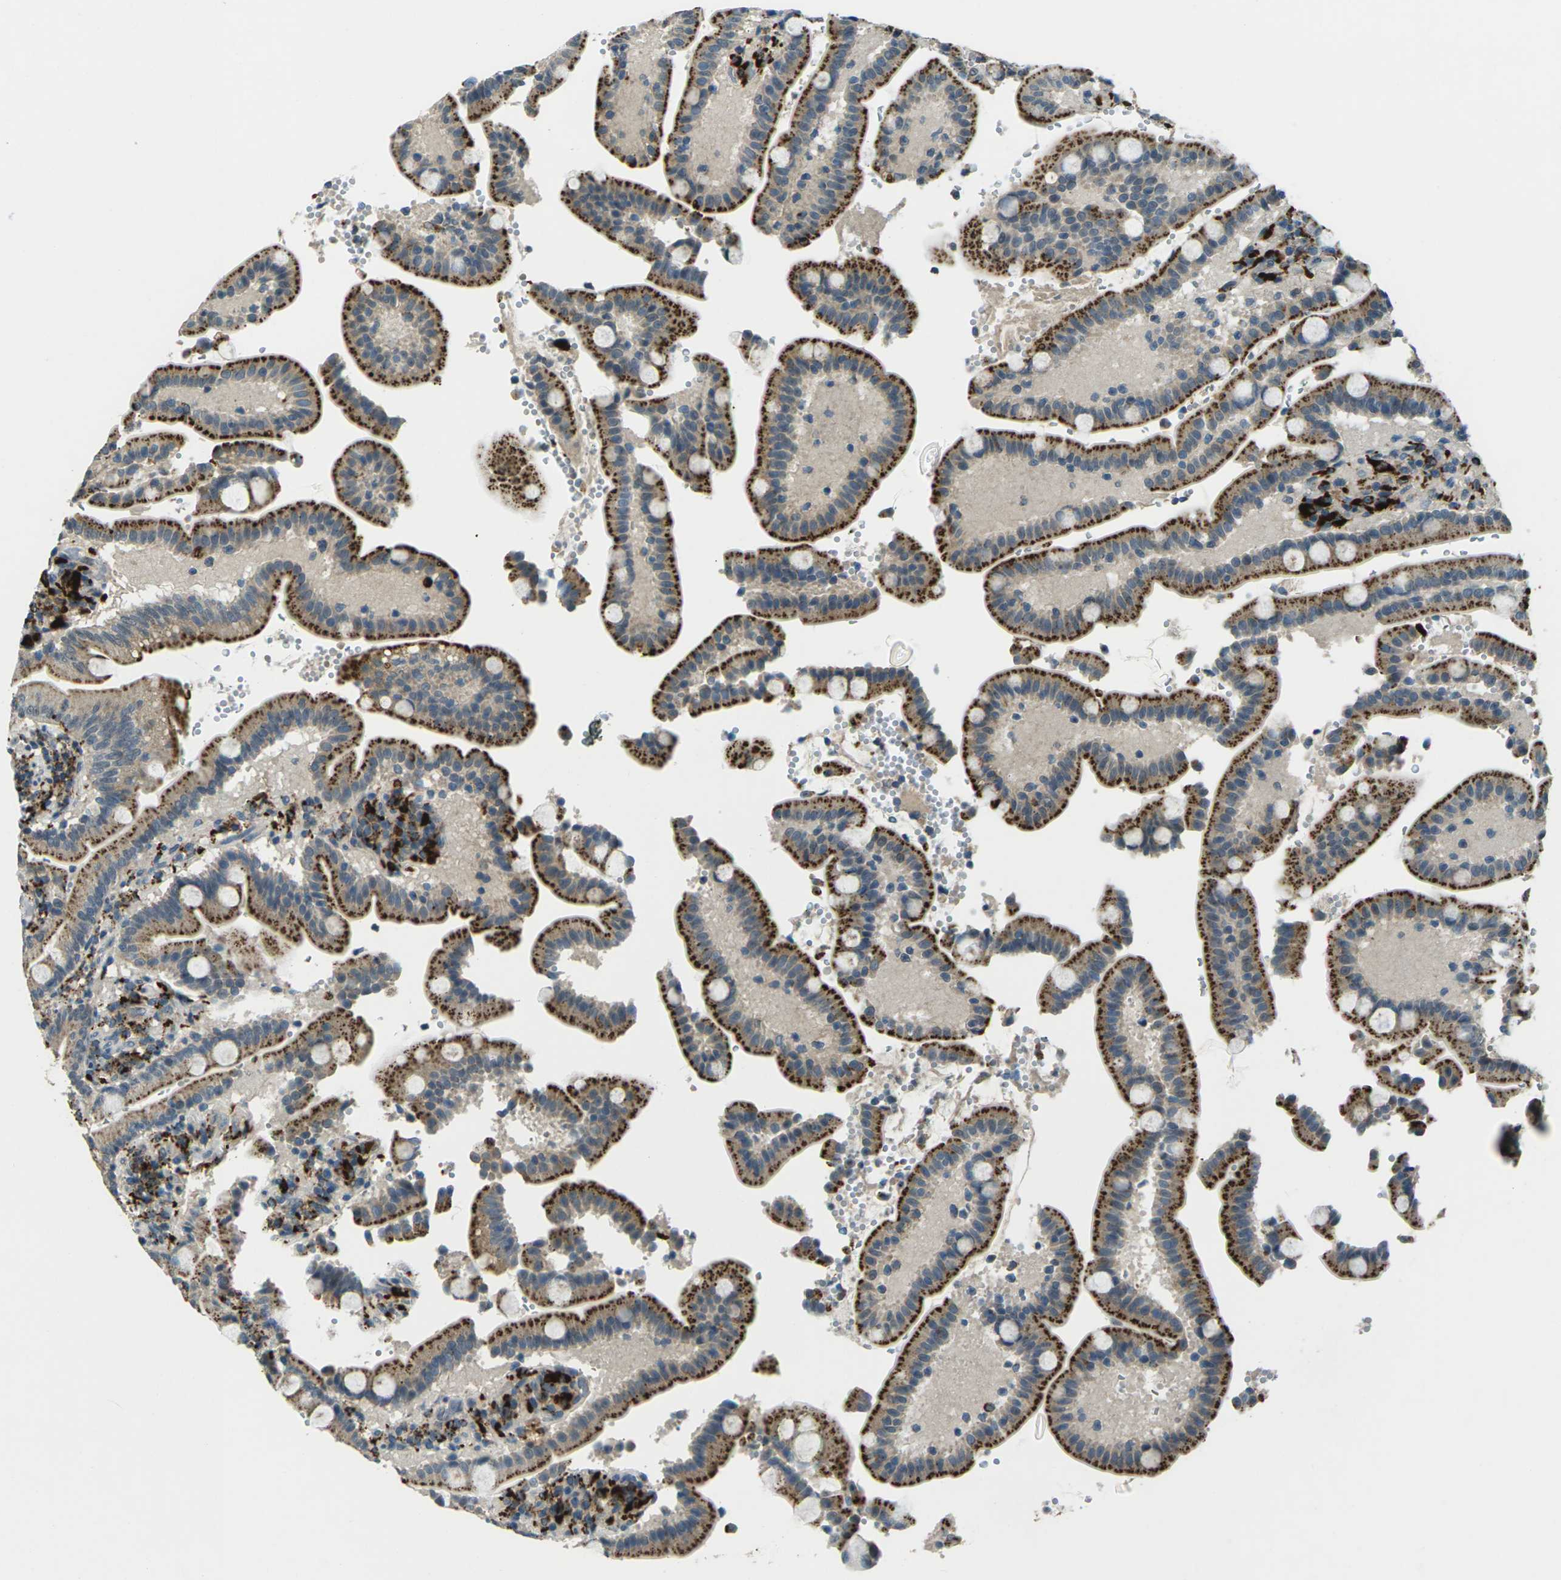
{"staining": {"intensity": "moderate", "quantity": ">75%", "location": "cytoplasmic/membranous"}, "tissue": "duodenum", "cell_type": "Glandular cells", "image_type": "normal", "snomed": [{"axis": "morphology", "description": "Normal tissue, NOS"}, {"axis": "topography", "description": "Small intestine, NOS"}], "caption": "Glandular cells exhibit medium levels of moderate cytoplasmic/membranous positivity in about >75% of cells in unremarkable human duodenum.", "gene": "SLC31A2", "patient": {"sex": "female", "age": 71}}